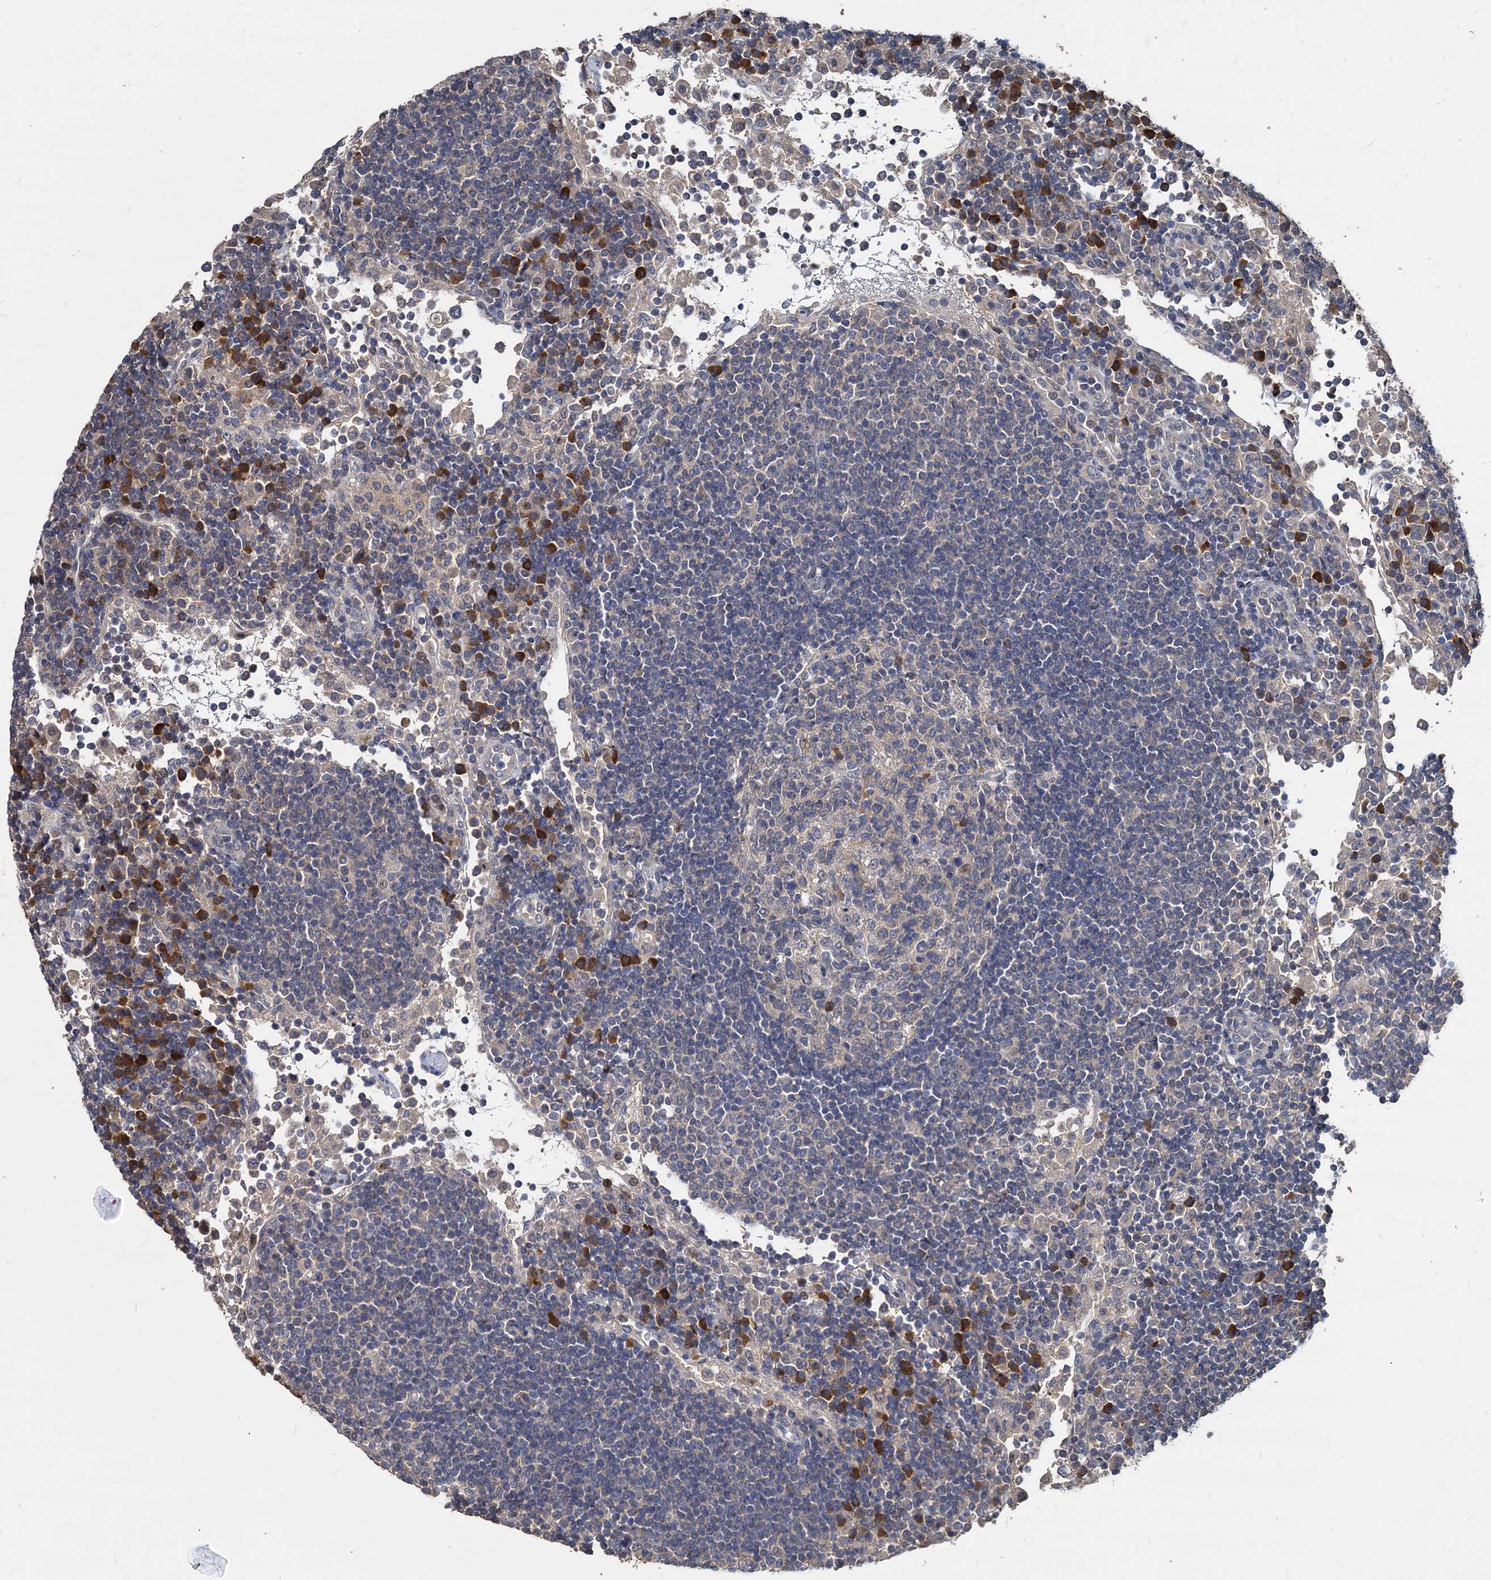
{"staining": {"intensity": "moderate", "quantity": "<25%", "location": "cytoplasmic/membranous"}, "tissue": "lymph node", "cell_type": "Germinal center cells", "image_type": "normal", "snomed": [{"axis": "morphology", "description": "Normal tissue, NOS"}, {"axis": "topography", "description": "Lymph node"}], "caption": "A low amount of moderate cytoplasmic/membranous expression is seen in about <25% of germinal center cells in unremarkable lymph node.", "gene": "CCDC184", "patient": {"sex": "female", "age": 53}}